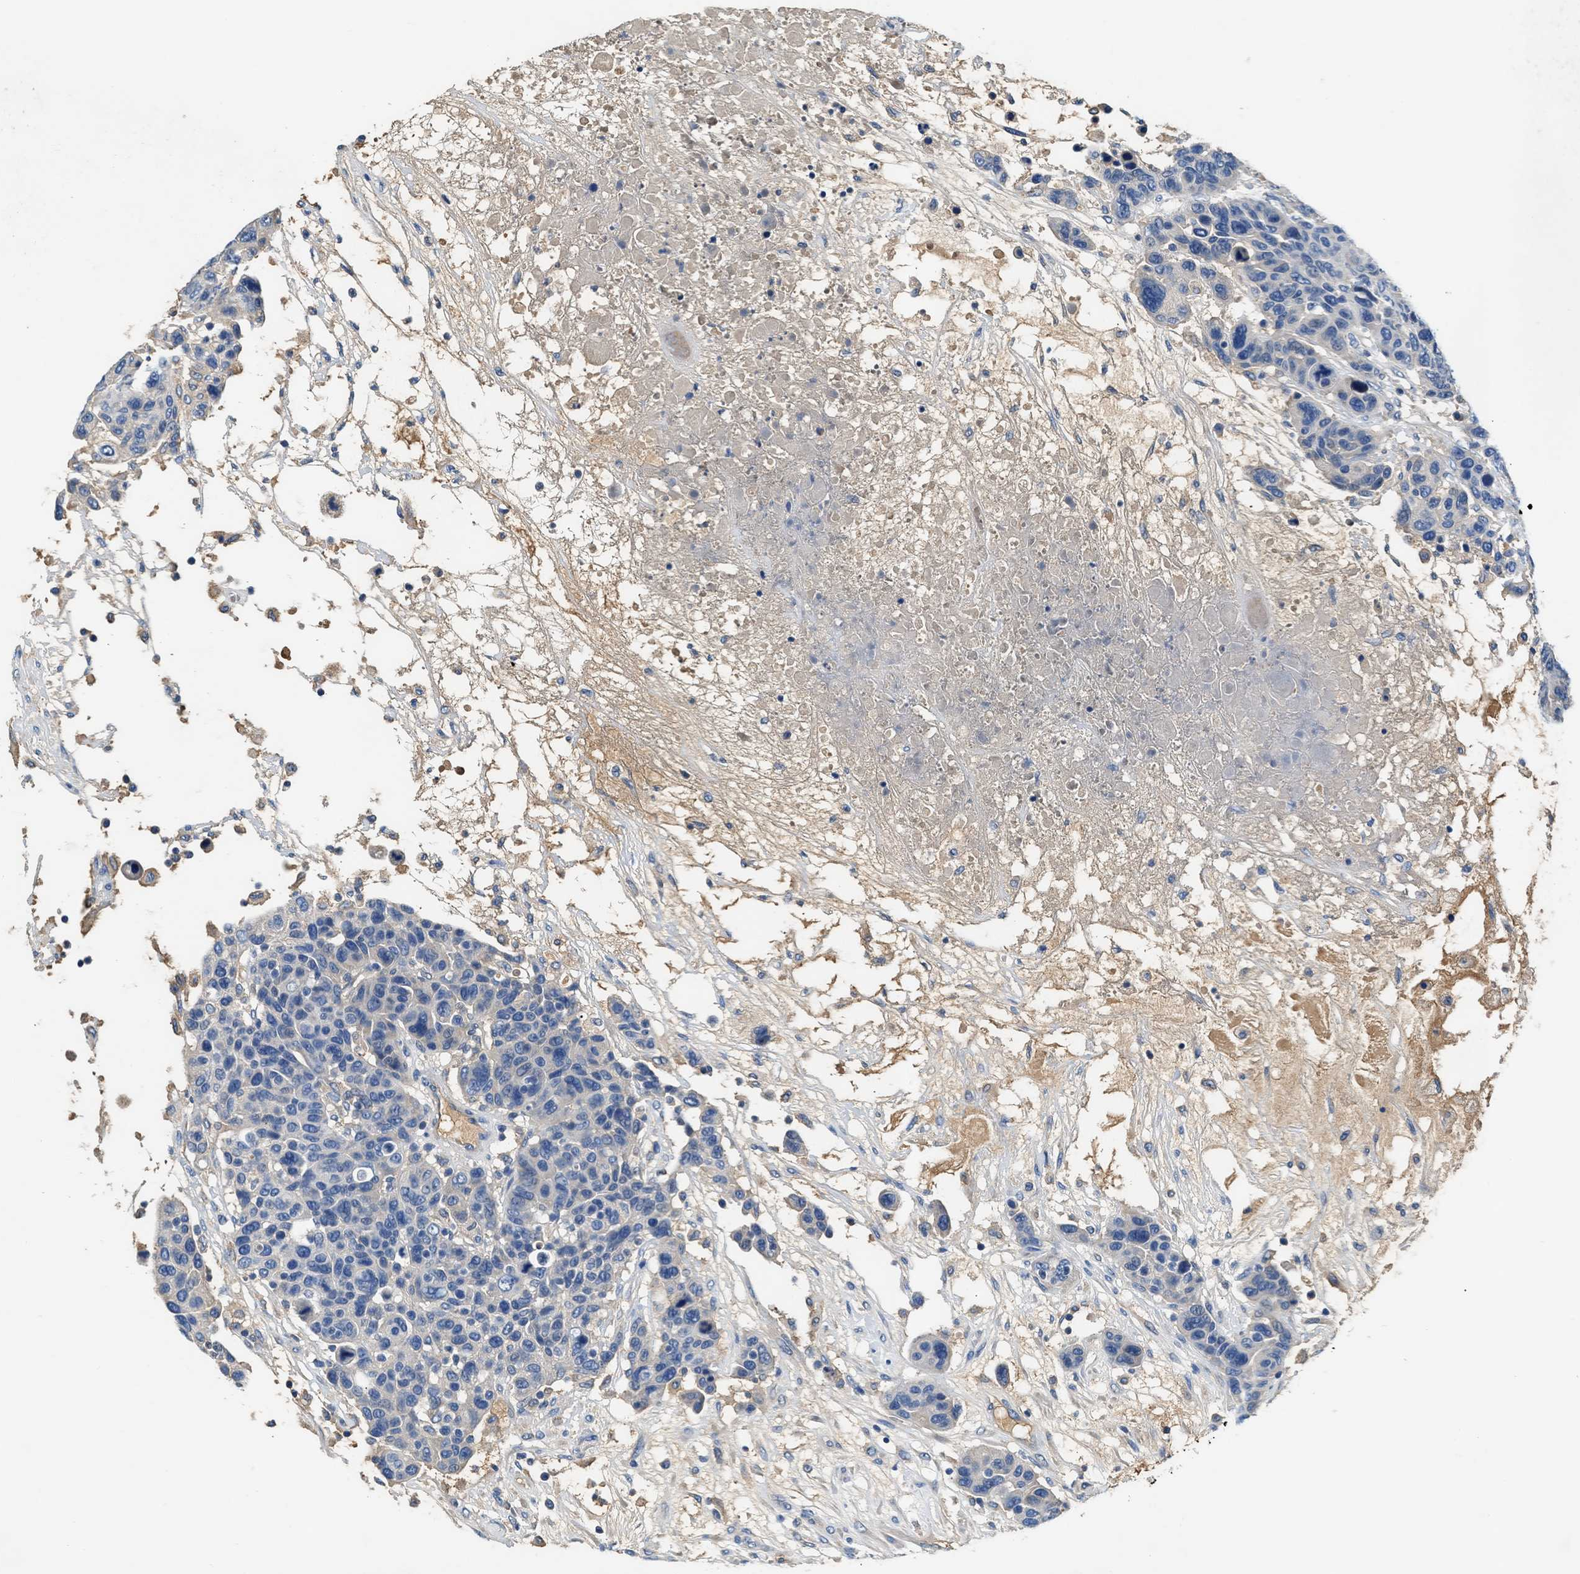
{"staining": {"intensity": "negative", "quantity": "none", "location": "none"}, "tissue": "breast cancer", "cell_type": "Tumor cells", "image_type": "cancer", "snomed": [{"axis": "morphology", "description": "Duct carcinoma"}, {"axis": "topography", "description": "Breast"}], "caption": "Tumor cells show no significant expression in breast intraductal carcinoma. Nuclei are stained in blue.", "gene": "RWDD2B", "patient": {"sex": "female", "age": 37}}